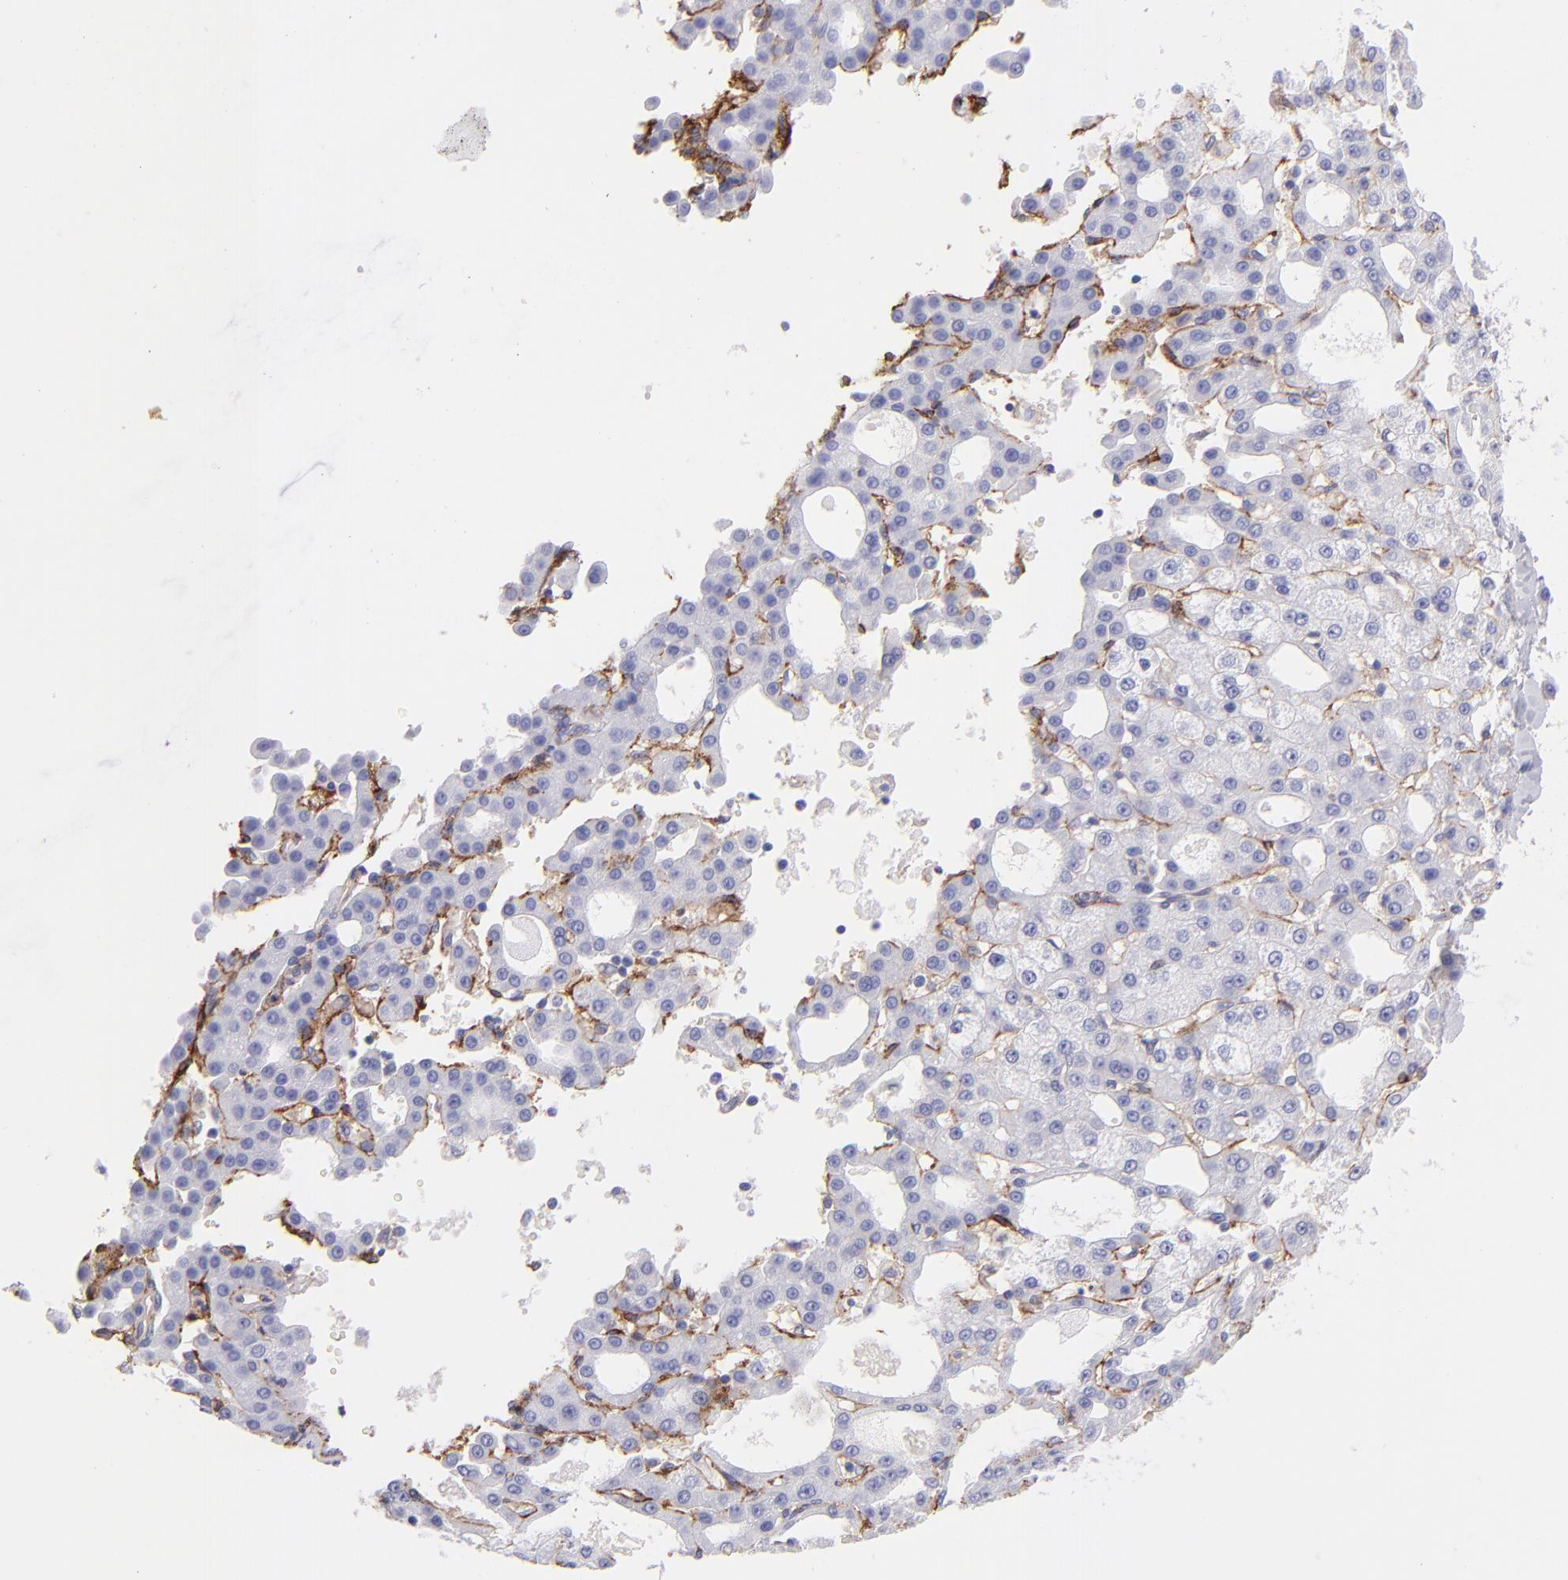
{"staining": {"intensity": "negative", "quantity": "none", "location": "none"}, "tissue": "liver cancer", "cell_type": "Tumor cells", "image_type": "cancer", "snomed": [{"axis": "morphology", "description": "Carcinoma, Hepatocellular, NOS"}, {"axis": "topography", "description": "Liver"}], "caption": "Immunohistochemical staining of human hepatocellular carcinoma (liver) exhibits no significant positivity in tumor cells.", "gene": "CD81", "patient": {"sex": "male", "age": 47}}